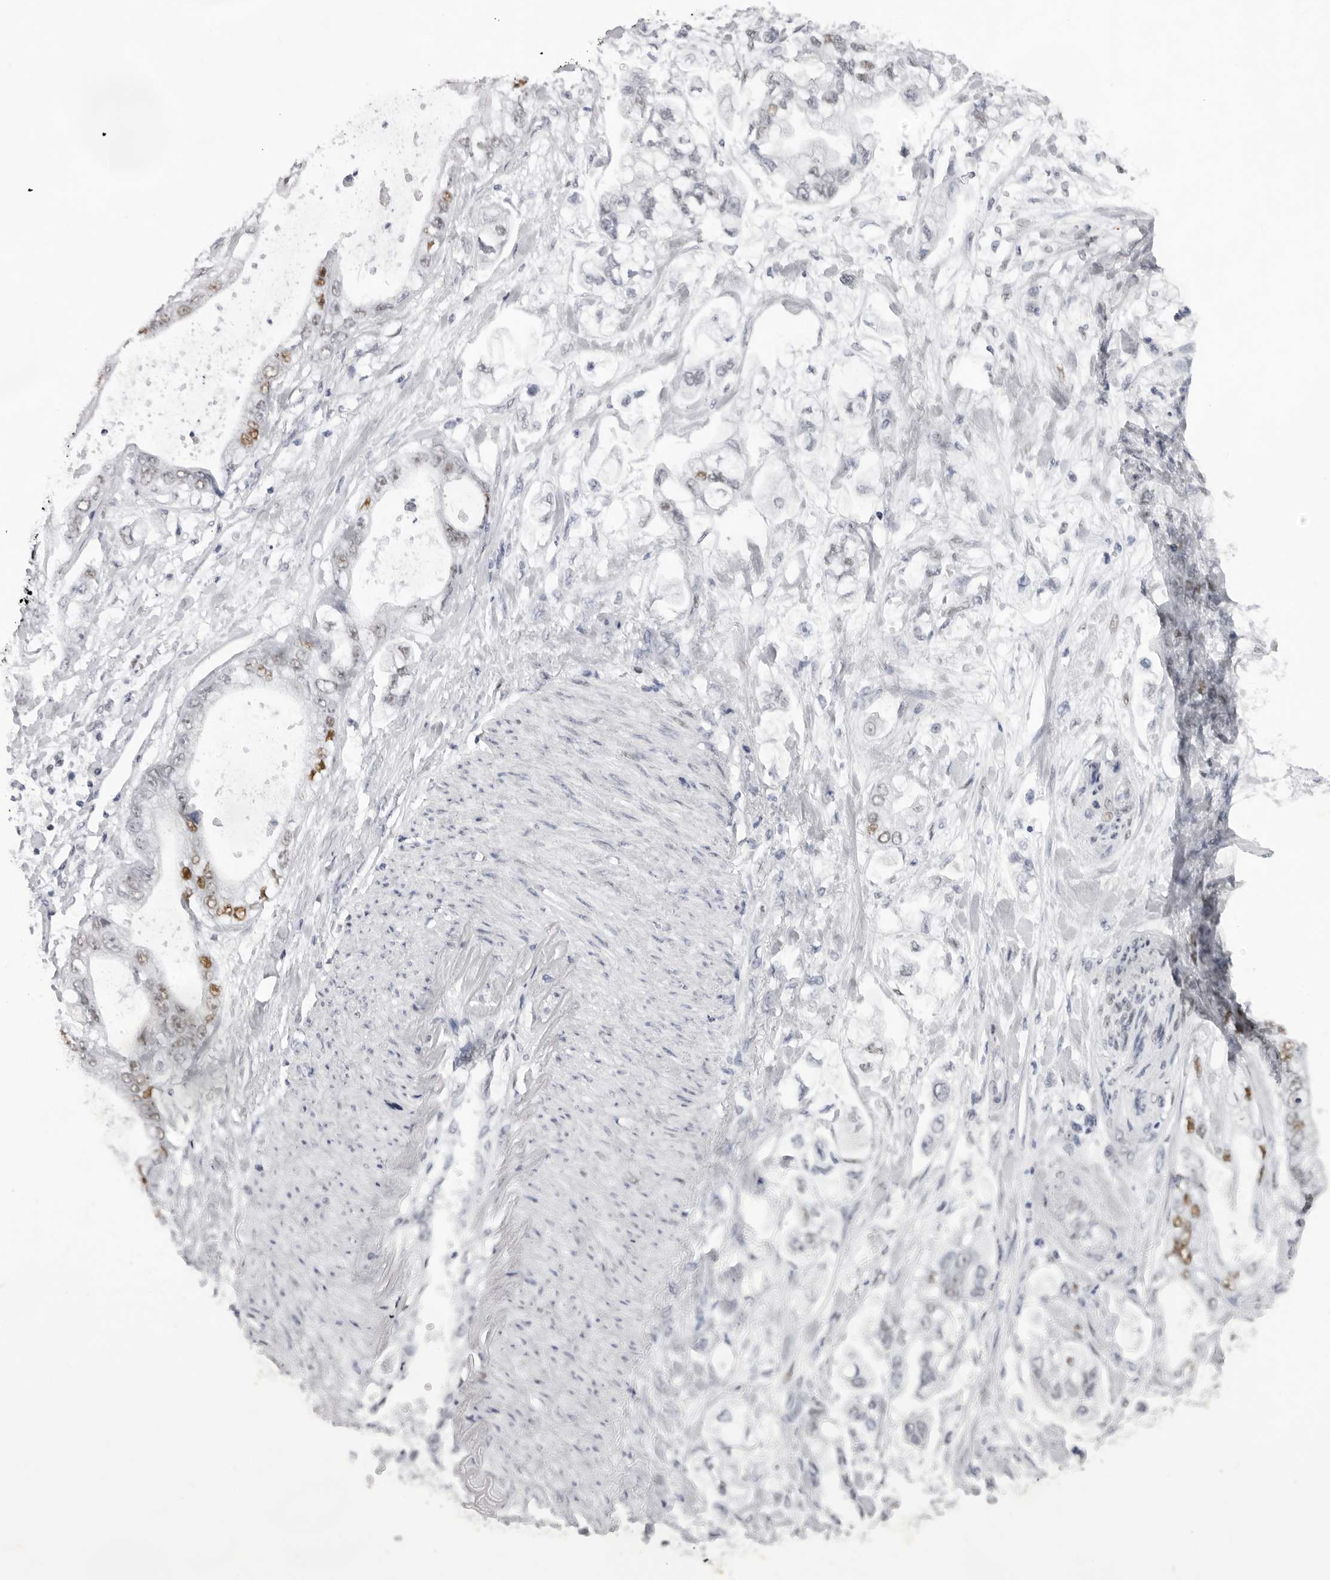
{"staining": {"intensity": "moderate", "quantity": "<25%", "location": "nuclear"}, "tissue": "stomach cancer", "cell_type": "Tumor cells", "image_type": "cancer", "snomed": [{"axis": "morphology", "description": "Normal tissue, NOS"}, {"axis": "morphology", "description": "Adenocarcinoma, NOS"}, {"axis": "topography", "description": "Stomach"}], "caption": "Stomach adenocarcinoma stained with DAB (3,3'-diaminobenzidine) immunohistochemistry (IHC) demonstrates low levels of moderate nuclear positivity in about <25% of tumor cells.", "gene": "IRF2BP2", "patient": {"sex": "male", "age": 62}}